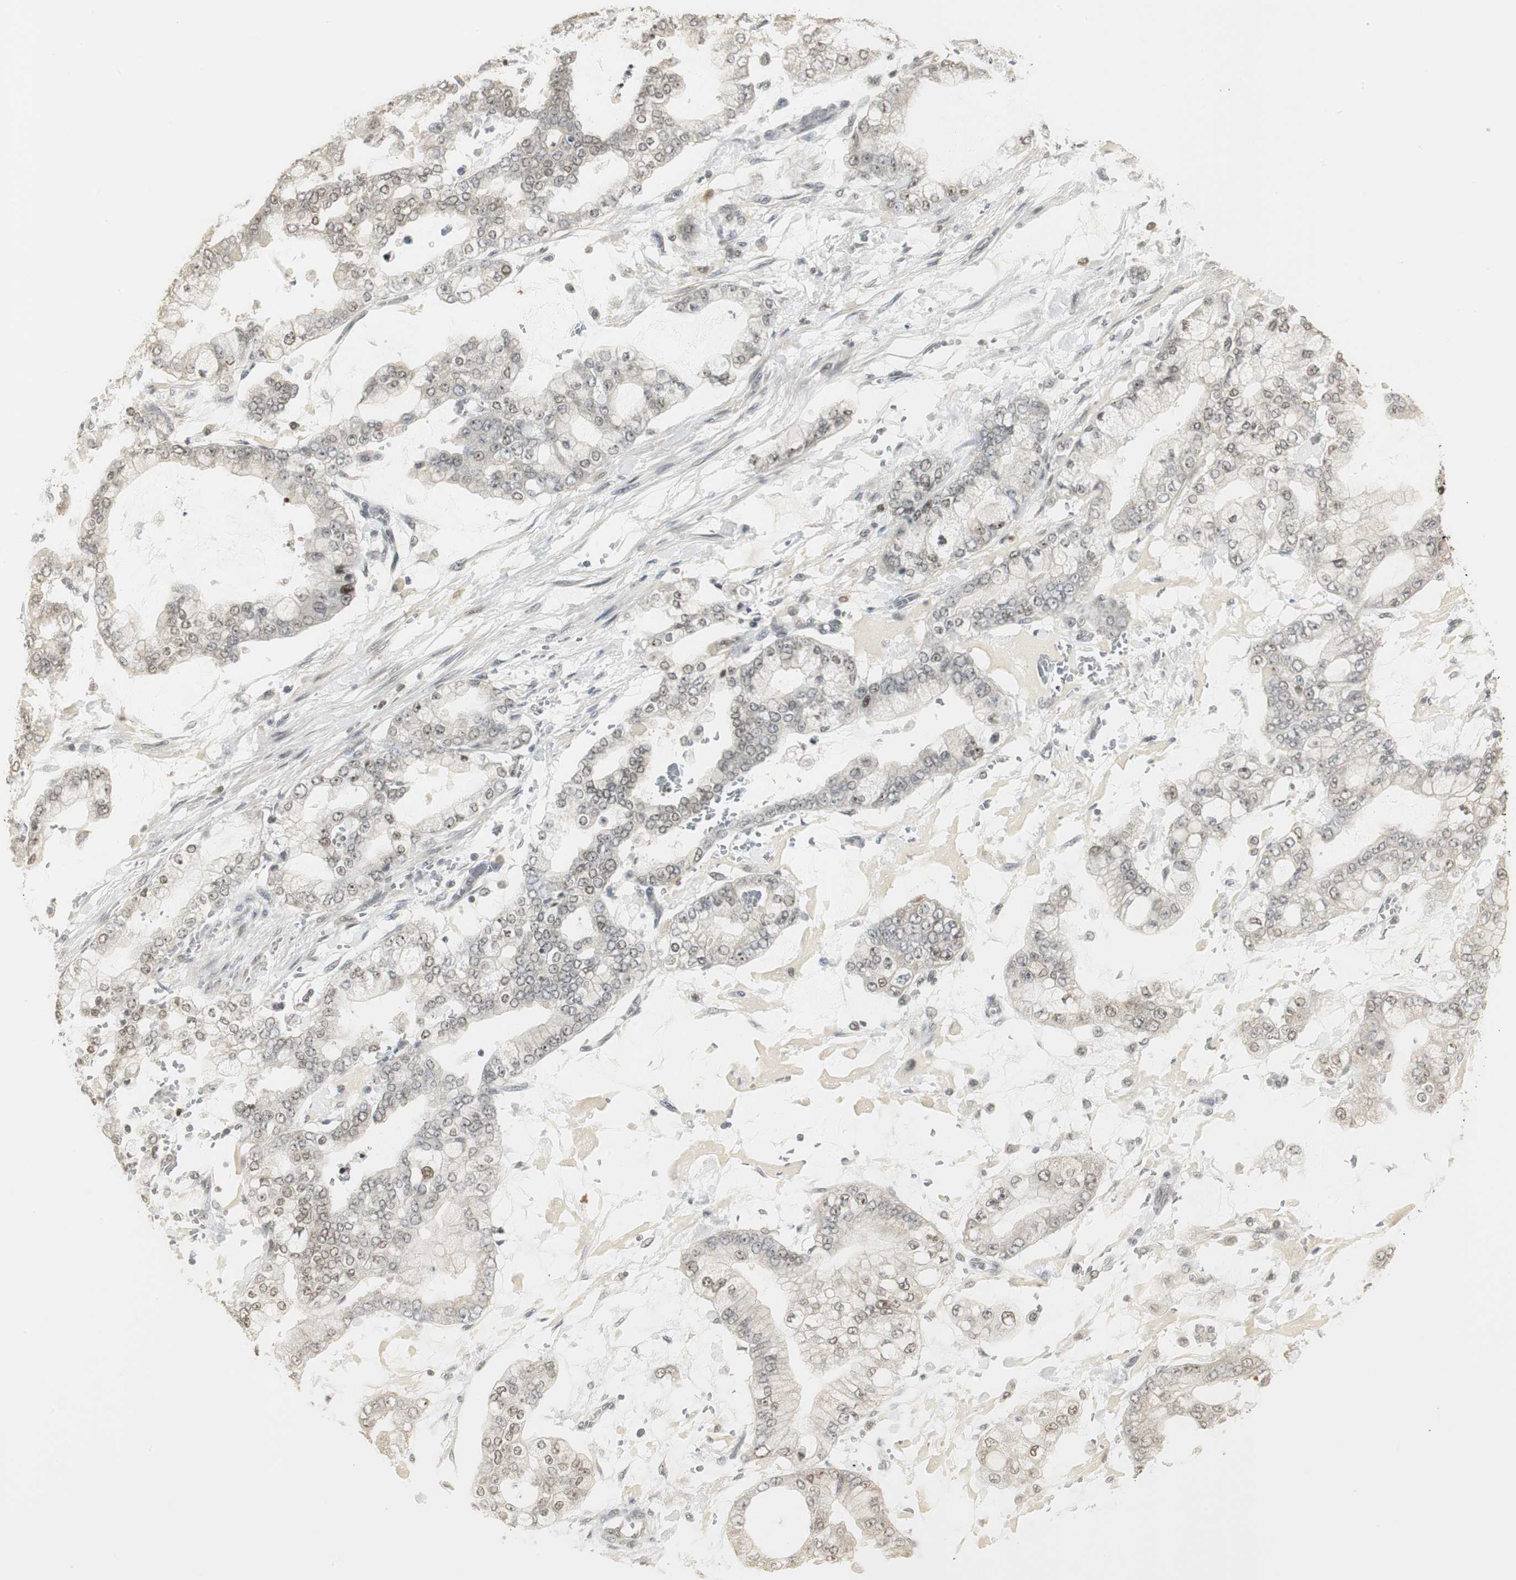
{"staining": {"intensity": "weak", "quantity": "<25%", "location": "cytoplasmic/membranous,nuclear"}, "tissue": "stomach cancer", "cell_type": "Tumor cells", "image_type": "cancer", "snomed": [{"axis": "morphology", "description": "Normal tissue, NOS"}, {"axis": "morphology", "description": "Adenocarcinoma, NOS"}, {"axis": "topography", "description": "Stomach, upper"}, {"axis": "topography", "description": "Stomach"}], "caption": "There is no significant positivity in tumor cells of stomach cancer.", "gene": "ELOA", "patient": {"sex": "male", "age": 76}}